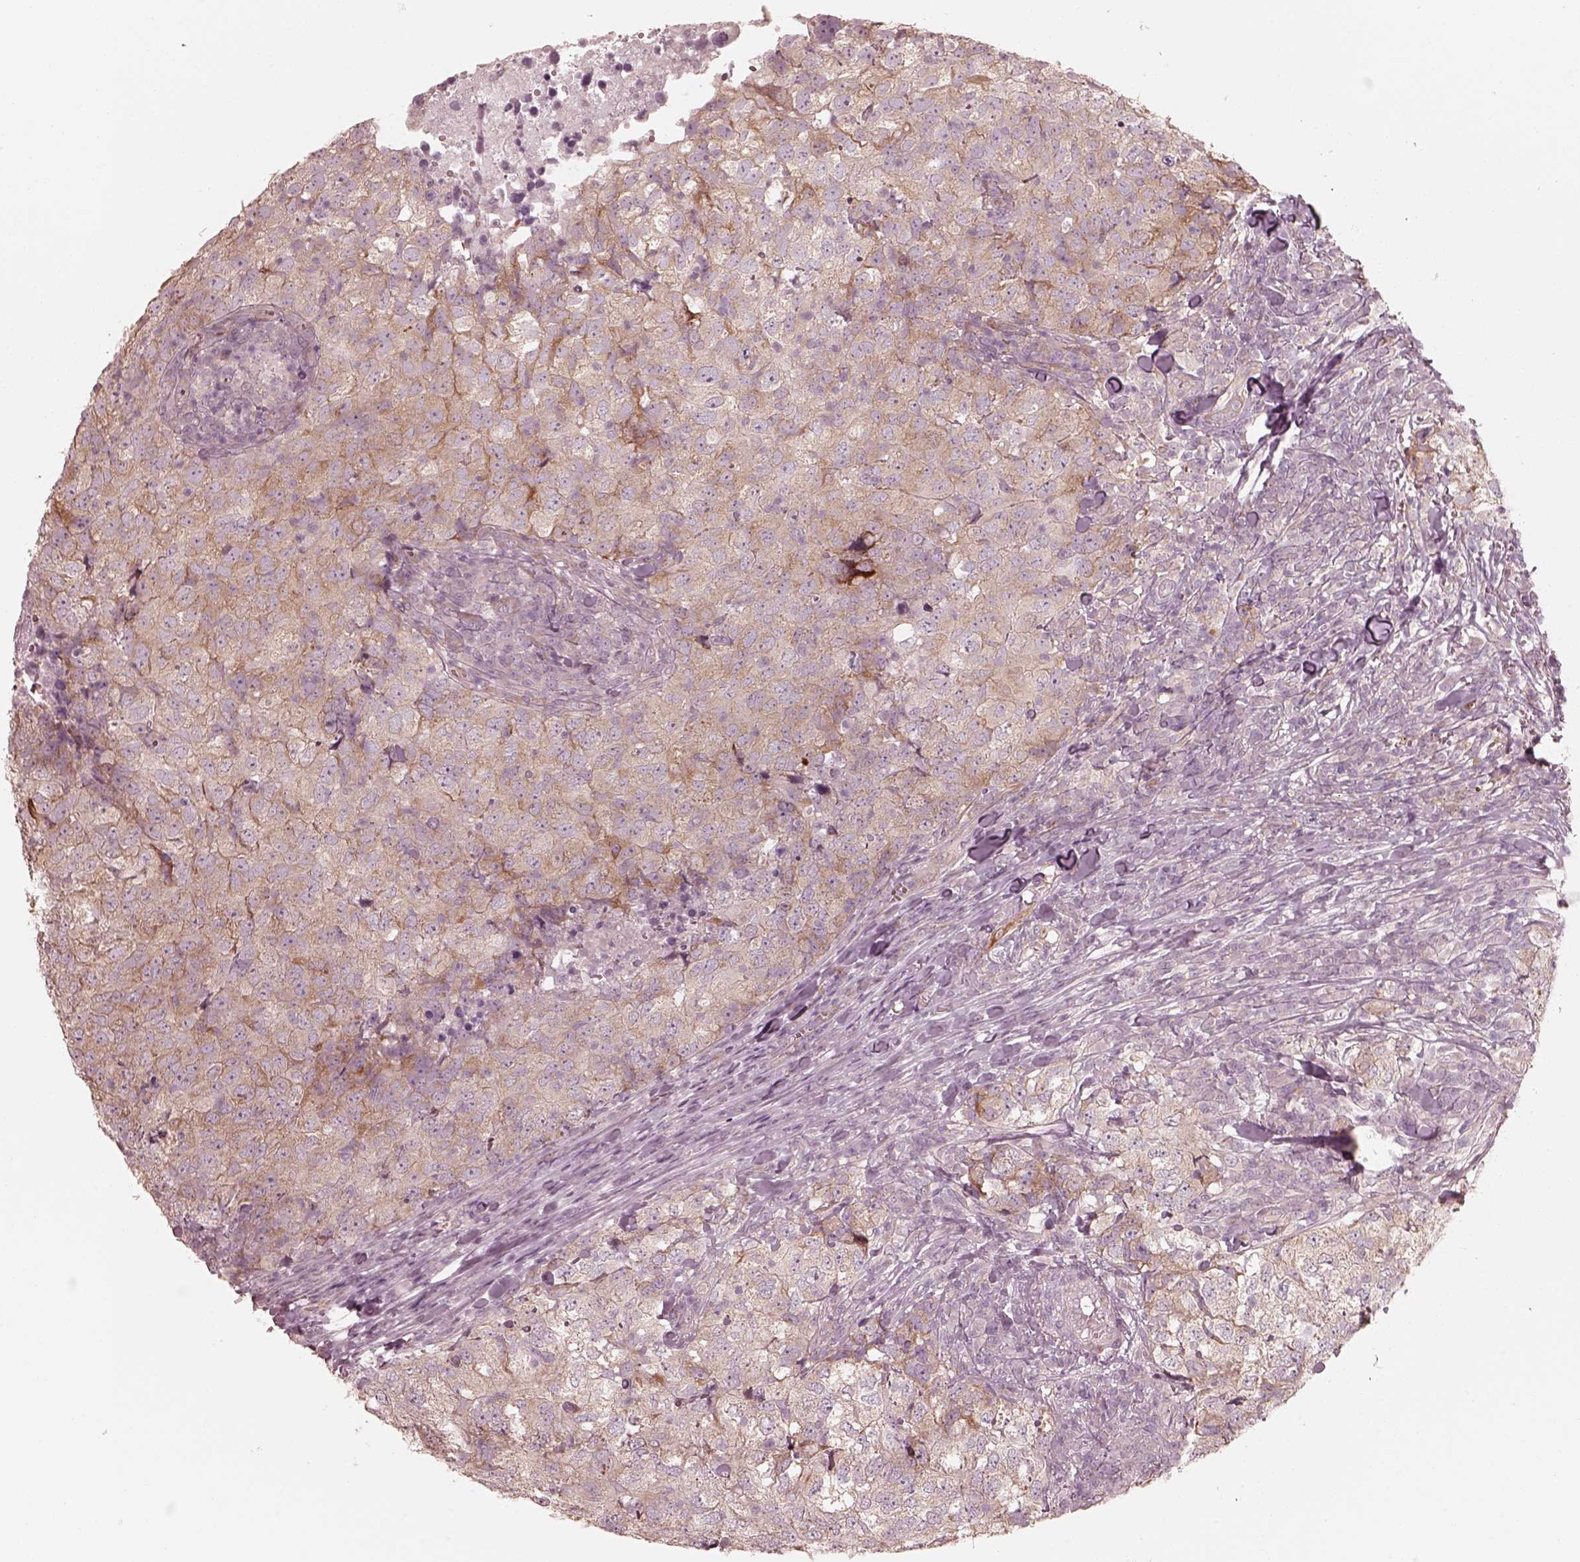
{"staining": {"intensity": "moderate", "quantity": "<25%", "location": "cytoplasmic/membranous"}, "tissue": "breast cancer", "cell_type": "Tumor cells", "image_type": "cancer", "snomed": [{"axis": "morphology", "description": "Duct carcinoma"}, {"axis": "topography", "description": "Breast"}], "caption": "Immunohistochemical staining of breast invasive ductal carcinoma exhibits low levels of moderate cytoplasmic/membranous positivity in approximately <25% of tumor cells.", "gene": "RAB3C", "patient": {"sex": "female", "age": 30}}